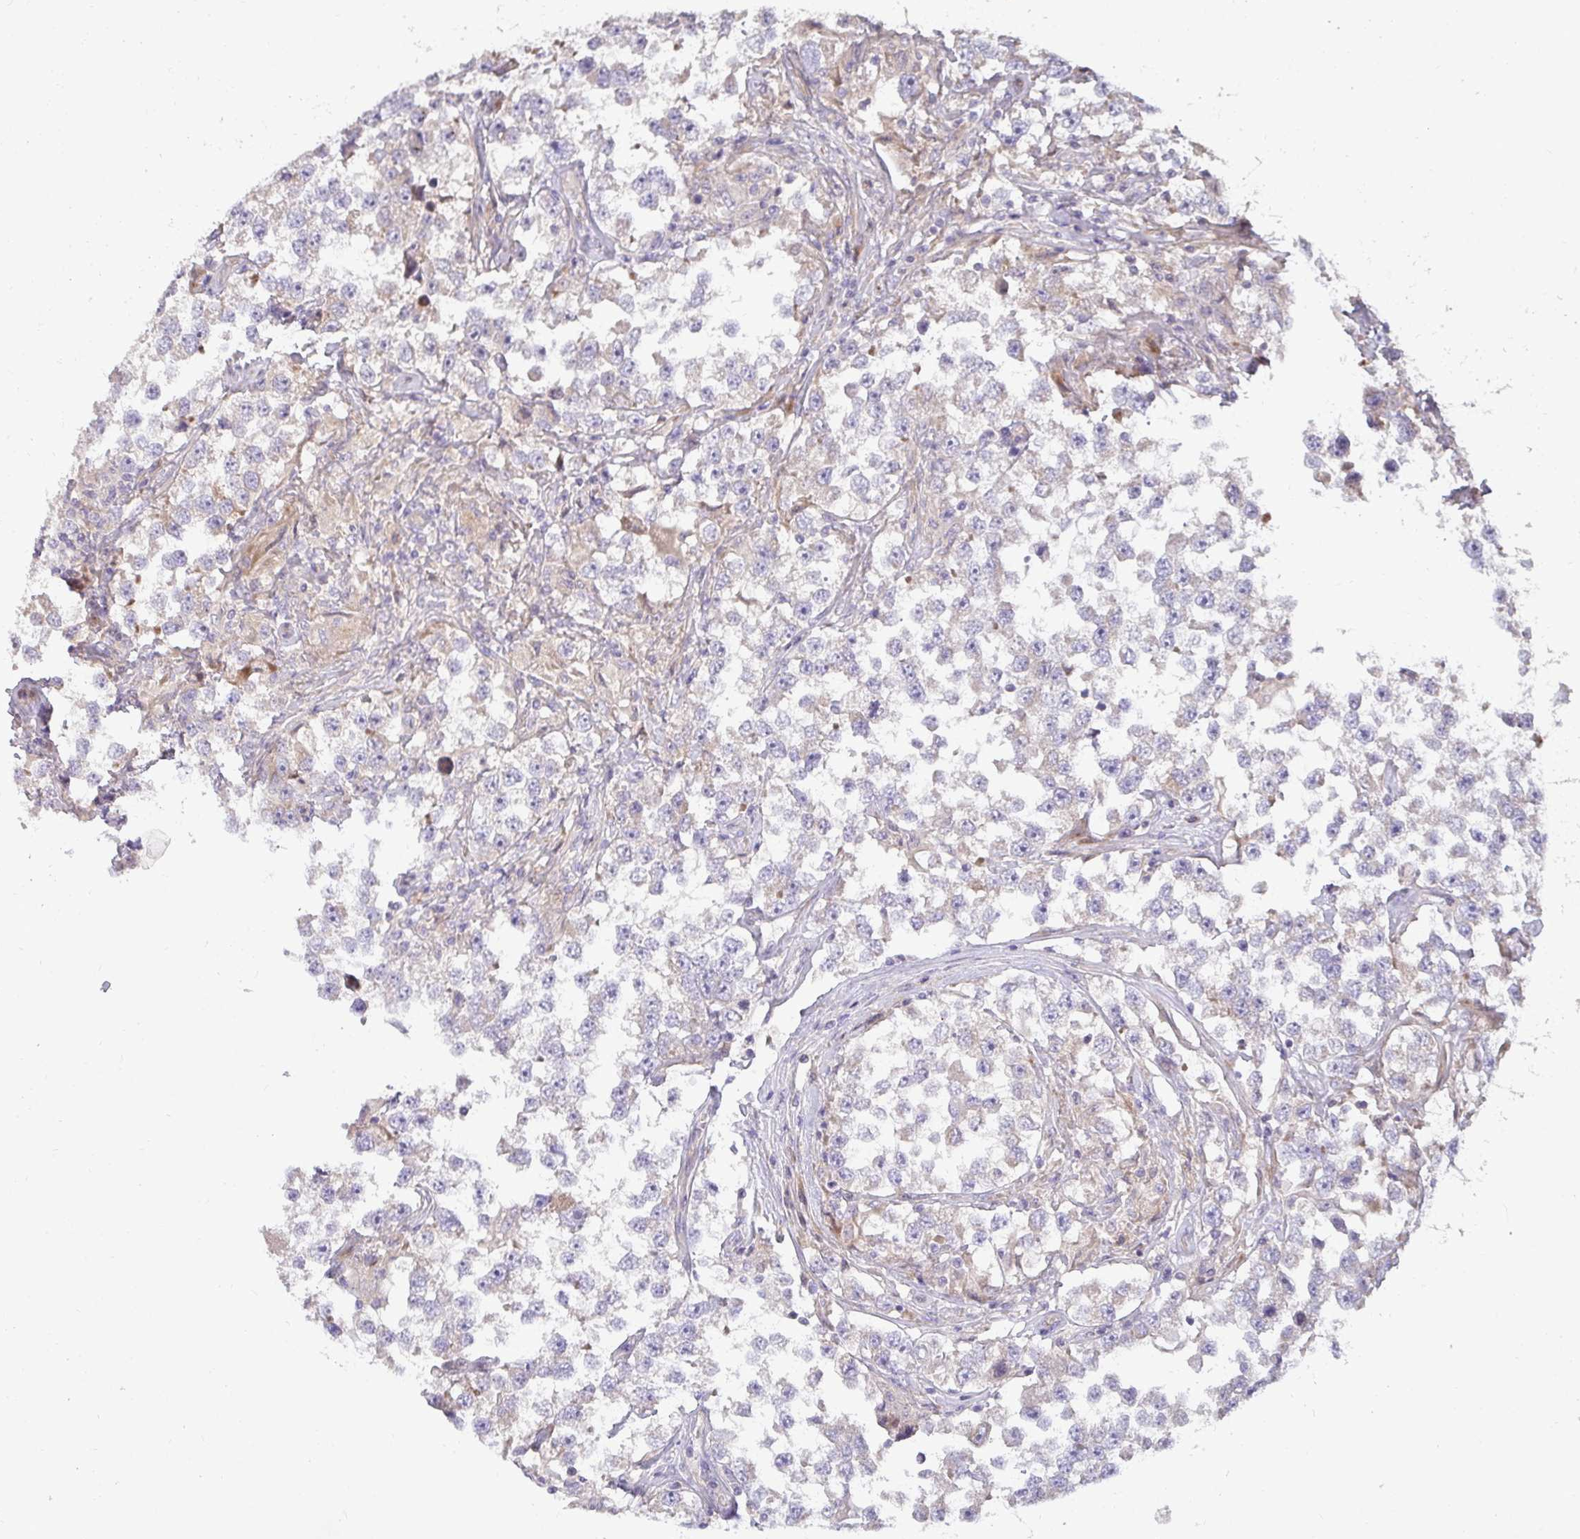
{"staining": {"intensity": "negative", "quantity": "none", "location": "none"}, "tissue": "testis cancer", "cell_type": "Tumor cells", "image_type": "cancer", "snomed": [{"axis": "morphology", "description": "Seminoma, NOS"}, {"axis": "topography", "description": "Testis"}], "caption": "High power microscopy image of an immunohistochemistry (IHC) photomicrograph of testis cancer, revealing no significant staining in tumor cells.", "gene": "SH2D1B", "patient": {"sex": "male", "age": 46}}